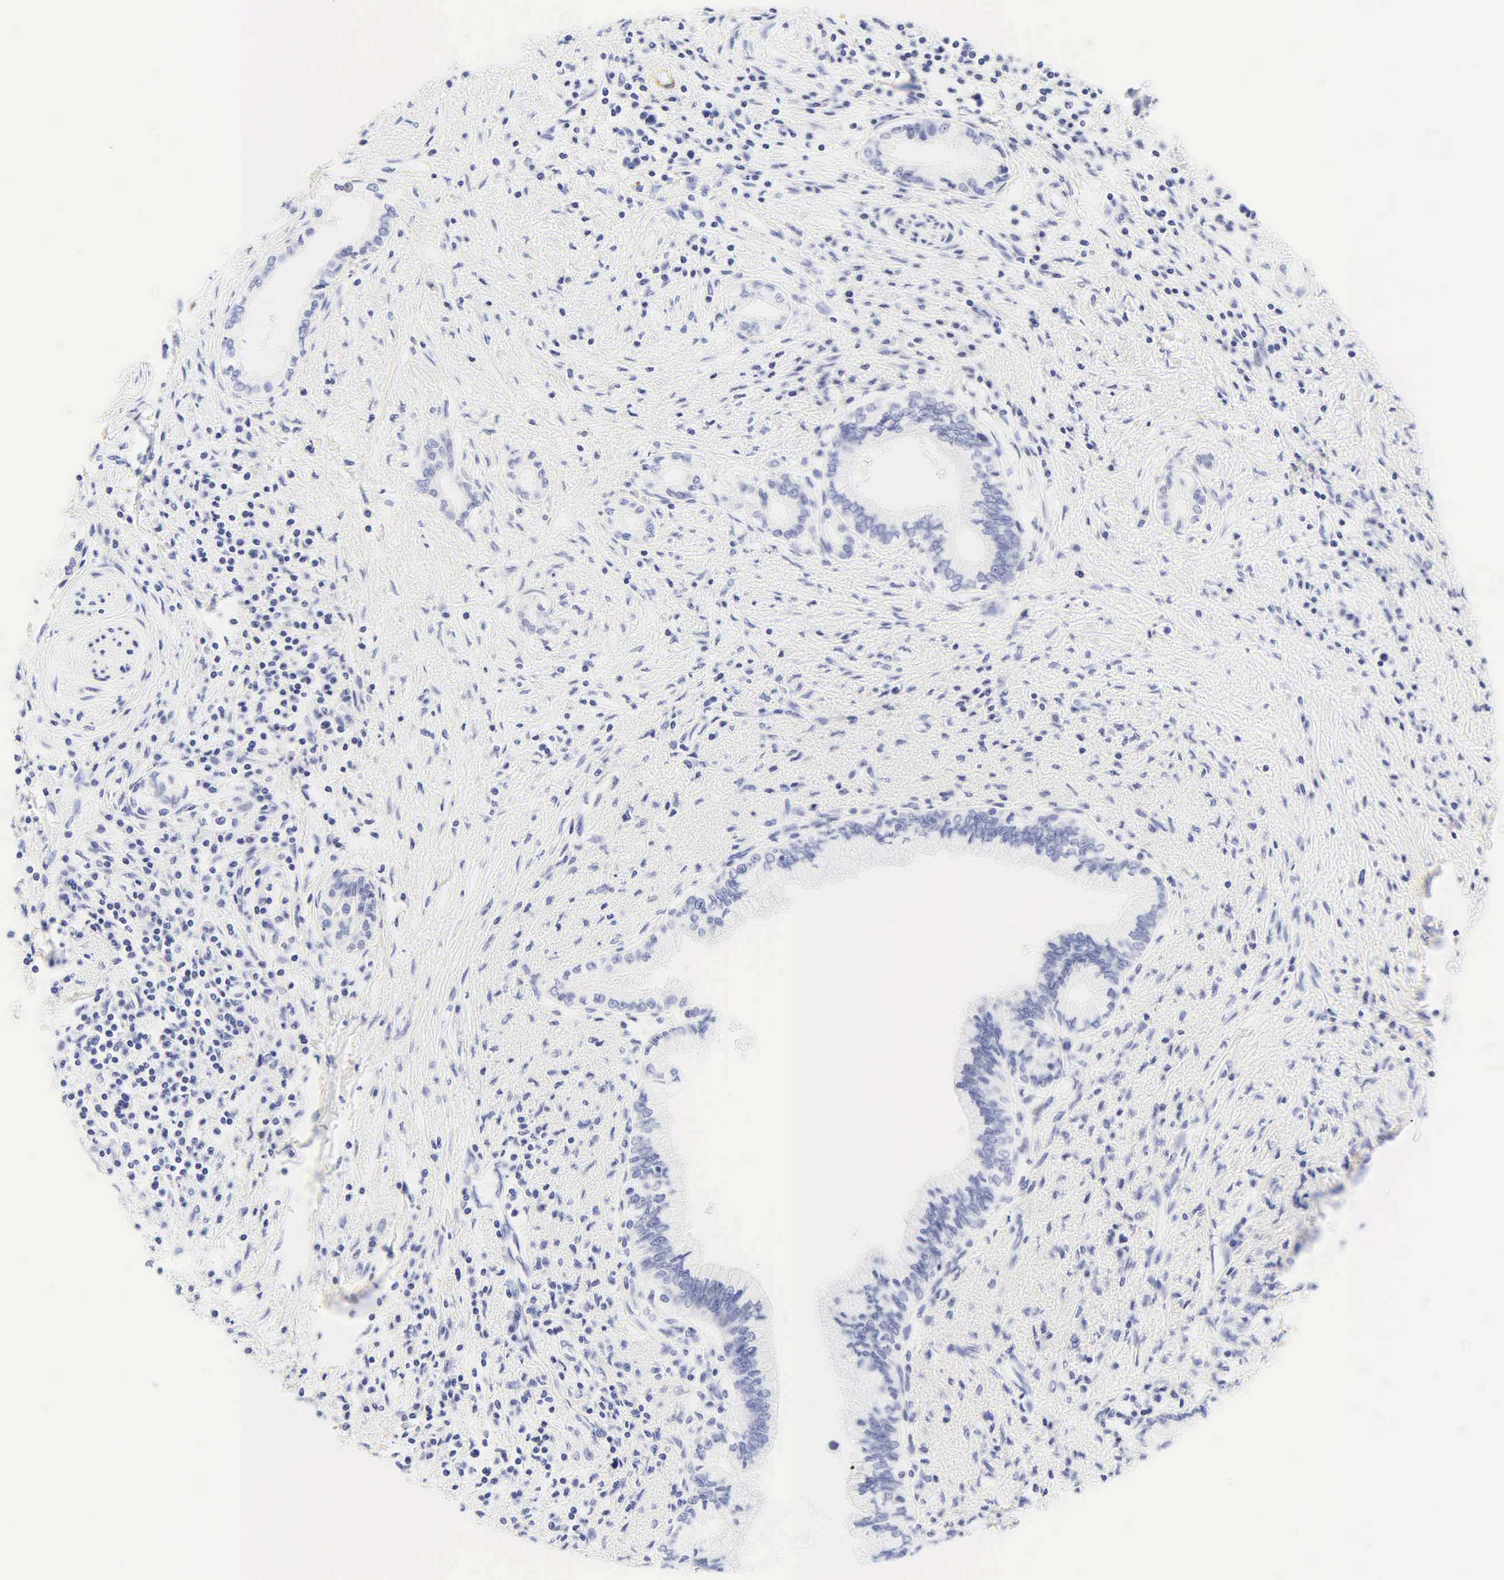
{"staining": {"intensity": "negative", "quantity": "none", "location": "none"}, "tissue": "pancreatic cancer", "cell_type": "Tumor cells", "image_type": "cancer", "snomed": [{"axis": "morphology", "description": "Adenocarcinoma, NOS"}, {"axis": "topography", "description": "Pancreas"}], "caption": "A high-resolution photomicrograph shows immunohistochemistry (IHC) staining of adenocarcinoma (pancreatic), which reveals no significant positivity in tumor cells.", "gene": "DES", "patient": {"sex": "female", "age": 64}}